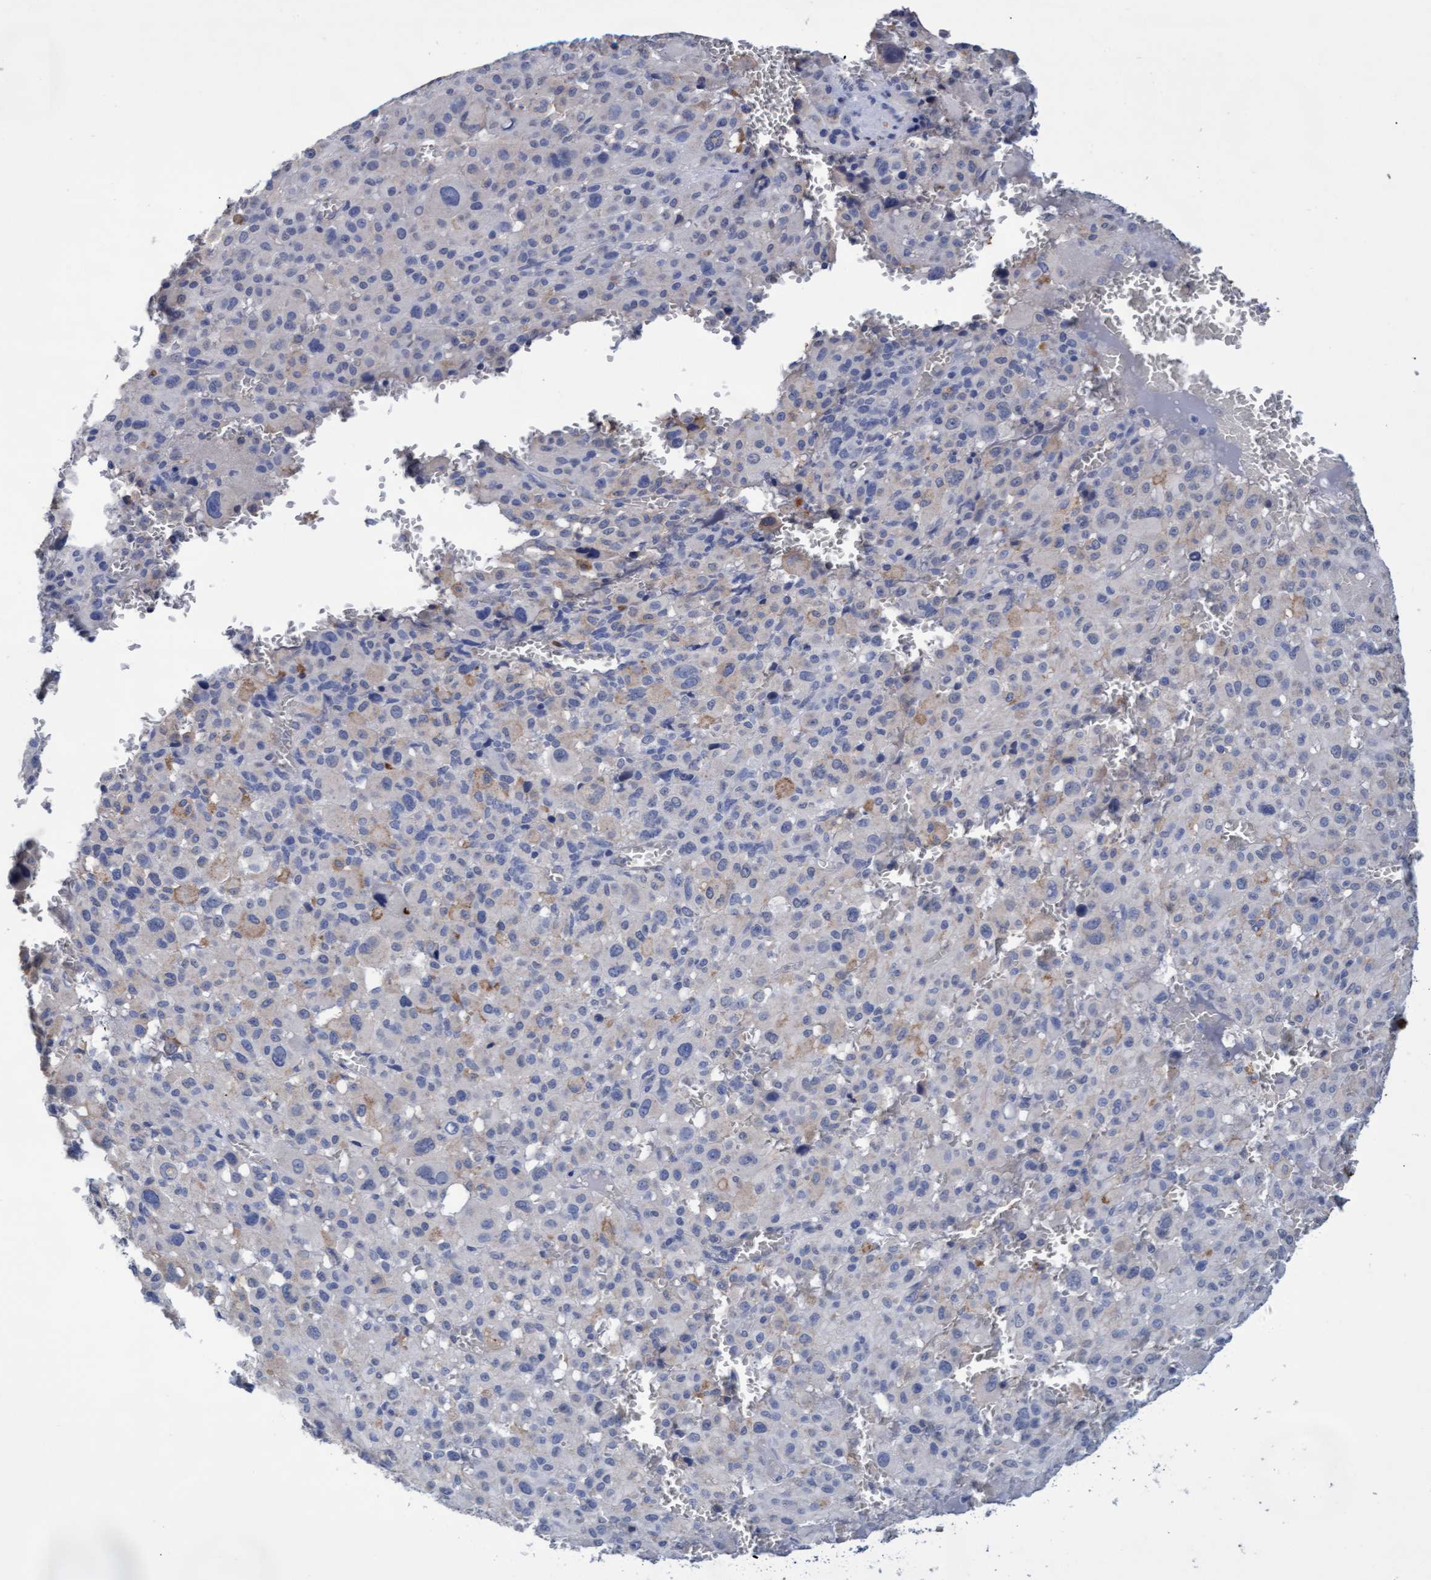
{"staining": {"intensity": "weak", "quantity": "<25%", "location": "cytoplasmic/membranous"}, "tissue": "melanoma", "cell_type": "Tumor cells", "image_type": "cancer", "snomed": [{"axis": "morphology", "description": "Malignant melanoma, Metastatic site"}, {"axis": "topography", "description": "Skin"}], "caption": "Tumor cells show no significant positivity in malignant melanoma (metastatic site).", "gene": "GPR39", "patient": {"sex": "female", "age": 74}}